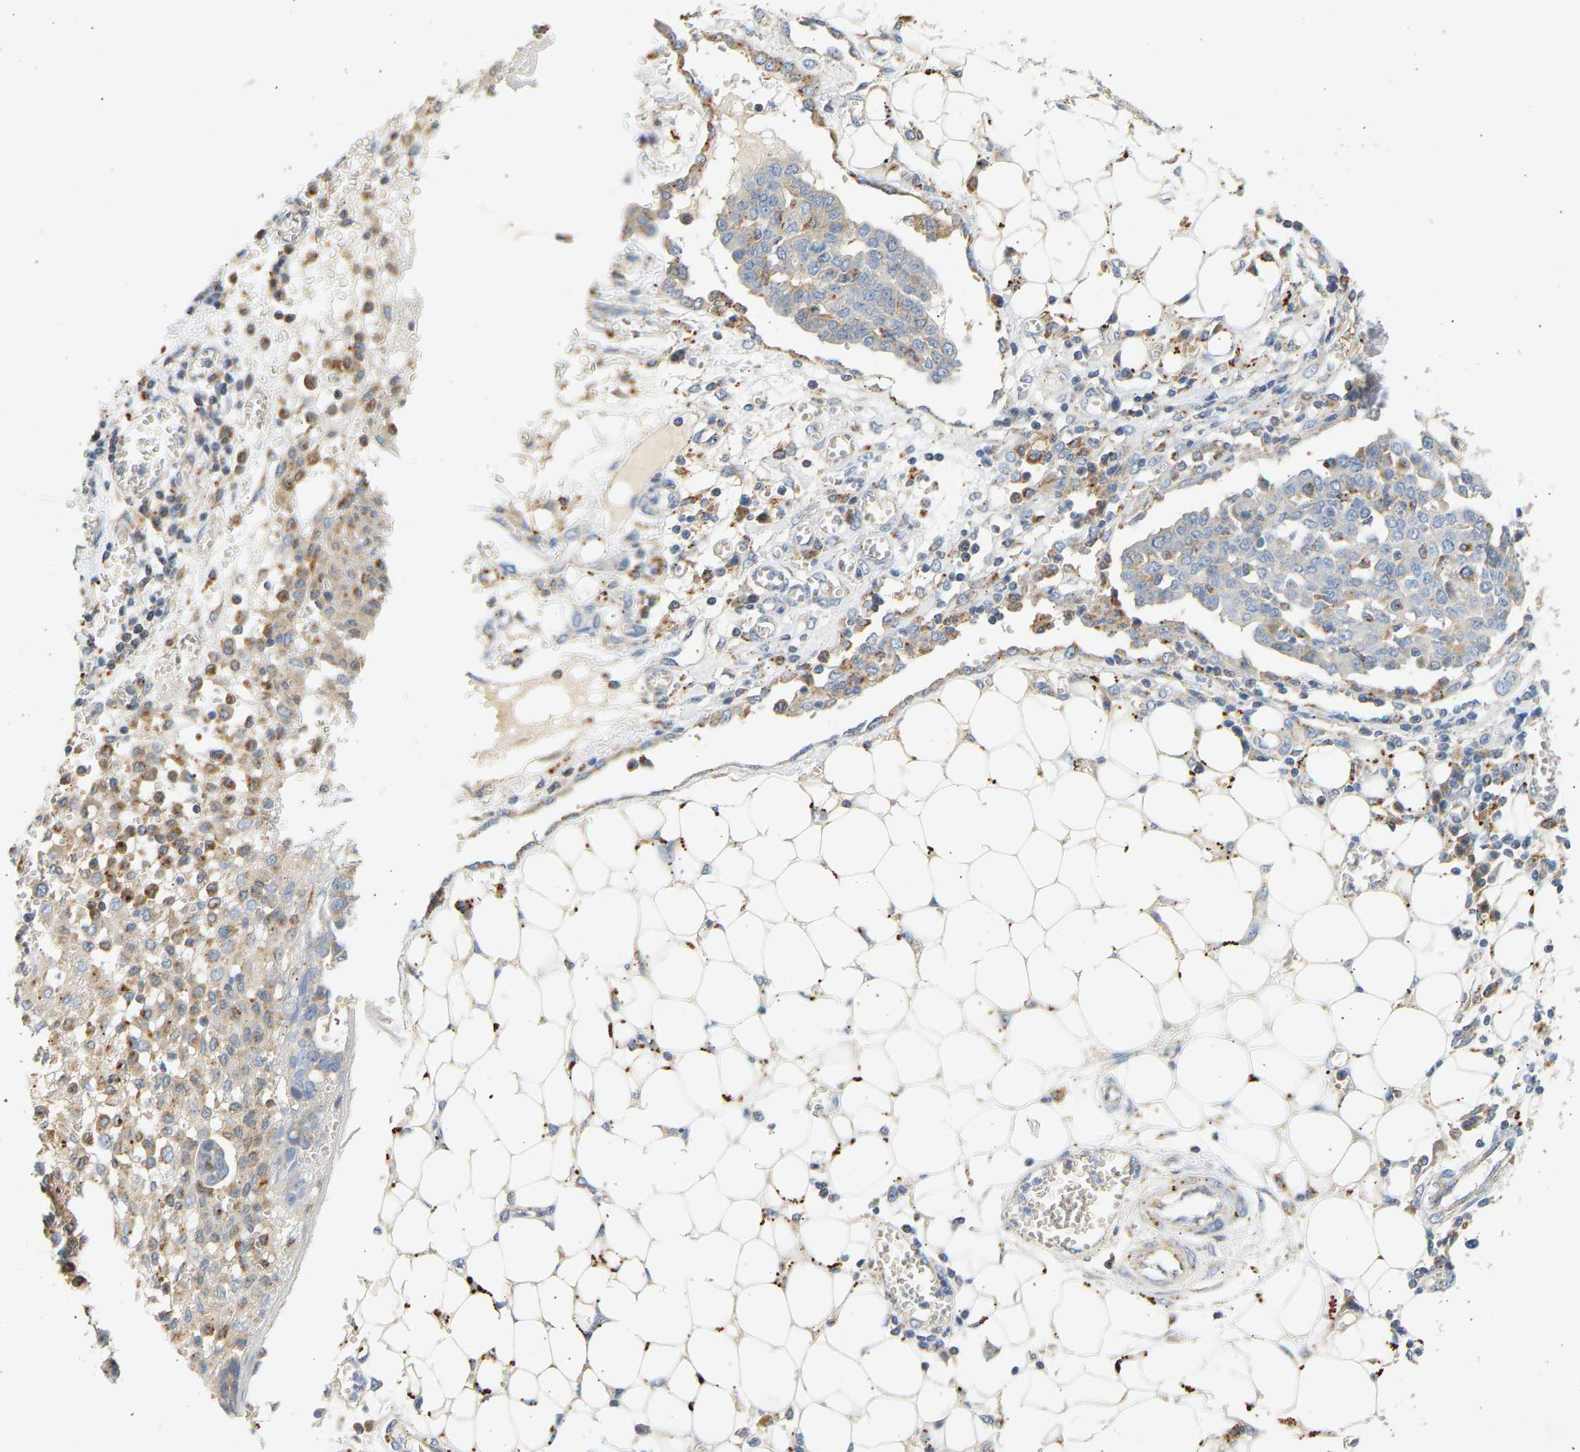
{"staining": {"intensity": "negative", "quantity": "none", "location": "none"}, "tissue": "ovarian cancer", "cell_type": "Tumor cells", "image_type": "cancer", "snomed": [{"axis": "morphology", "description": "Cystadenocarcinoma, serous, NOS"}, {"axis": "topography", "description": "Soft tissue"}, {"axis": "topography", "description": "Ovary"}], "caption": "An image of ovarian cancer (serous cystadenocarcinoma) stained for a protein shows no brown staining in tumor cells.", "gene": "ENTHD1", "patient": {"sex": "female", "age": 57}}